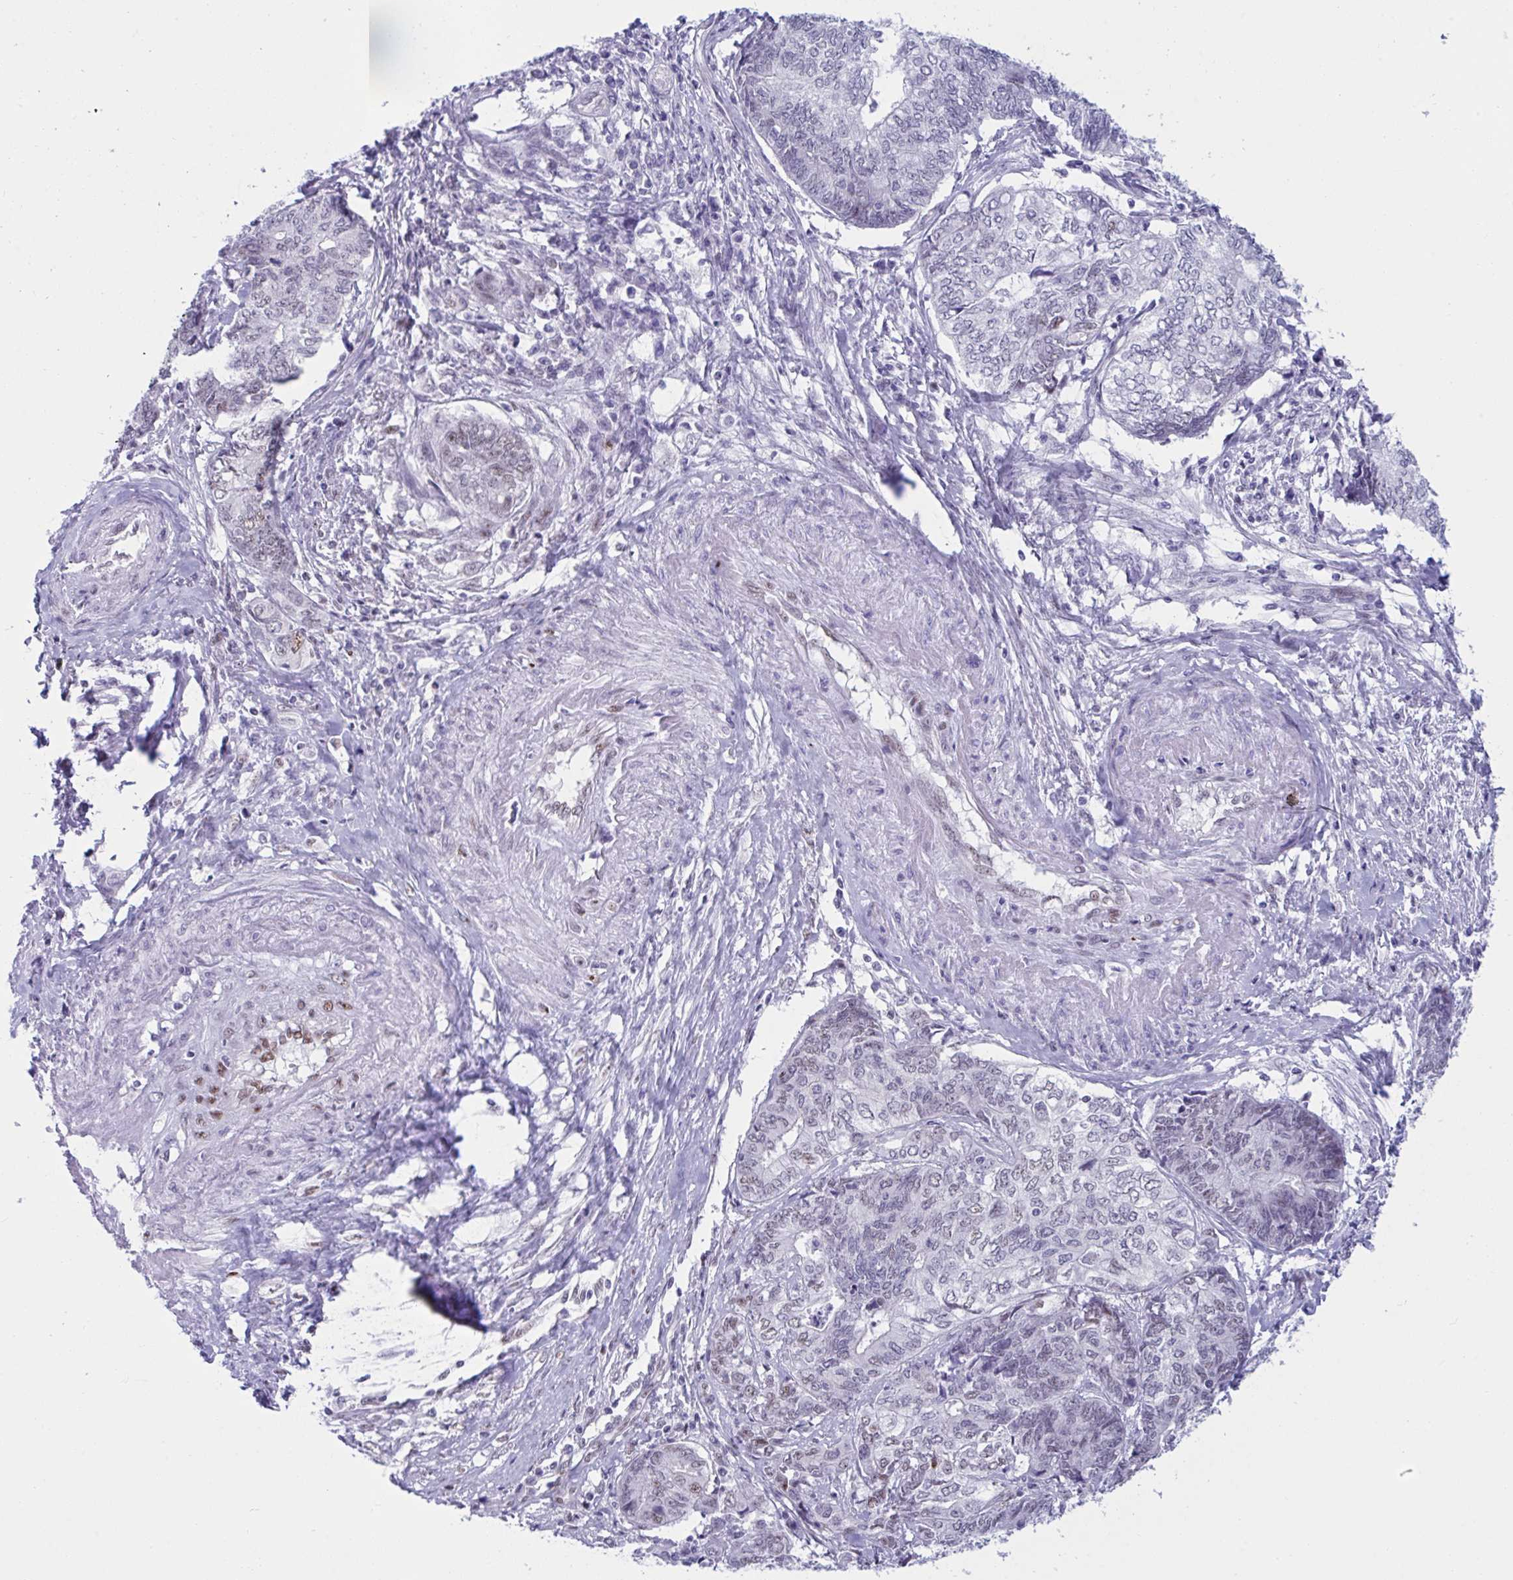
{"staining": {"intensity": "moderate", "quantity": "<25%", "location": "nuclear"}, "tissue": "endometrial cancer", "cell_type": "Tumor cells", "image_type": "cancer", "snomed": [{"axis": "morphology", "description": "Adenocarcinoma, NOS"}, {"axis": "topography", "description": "Uterus"}, {"axis": "topography", "description": "Endometrium"}], "caption": "Immunohistochemistry (IHC) micrograph of human adenocarcinoma (endometrial) stained for a protein (brown), which exhibits low levels of moderate nuclear expression in about <25% of tumor cells.", "gene": "IKZF2", "patient": {"sex": "female", "age": 70}}